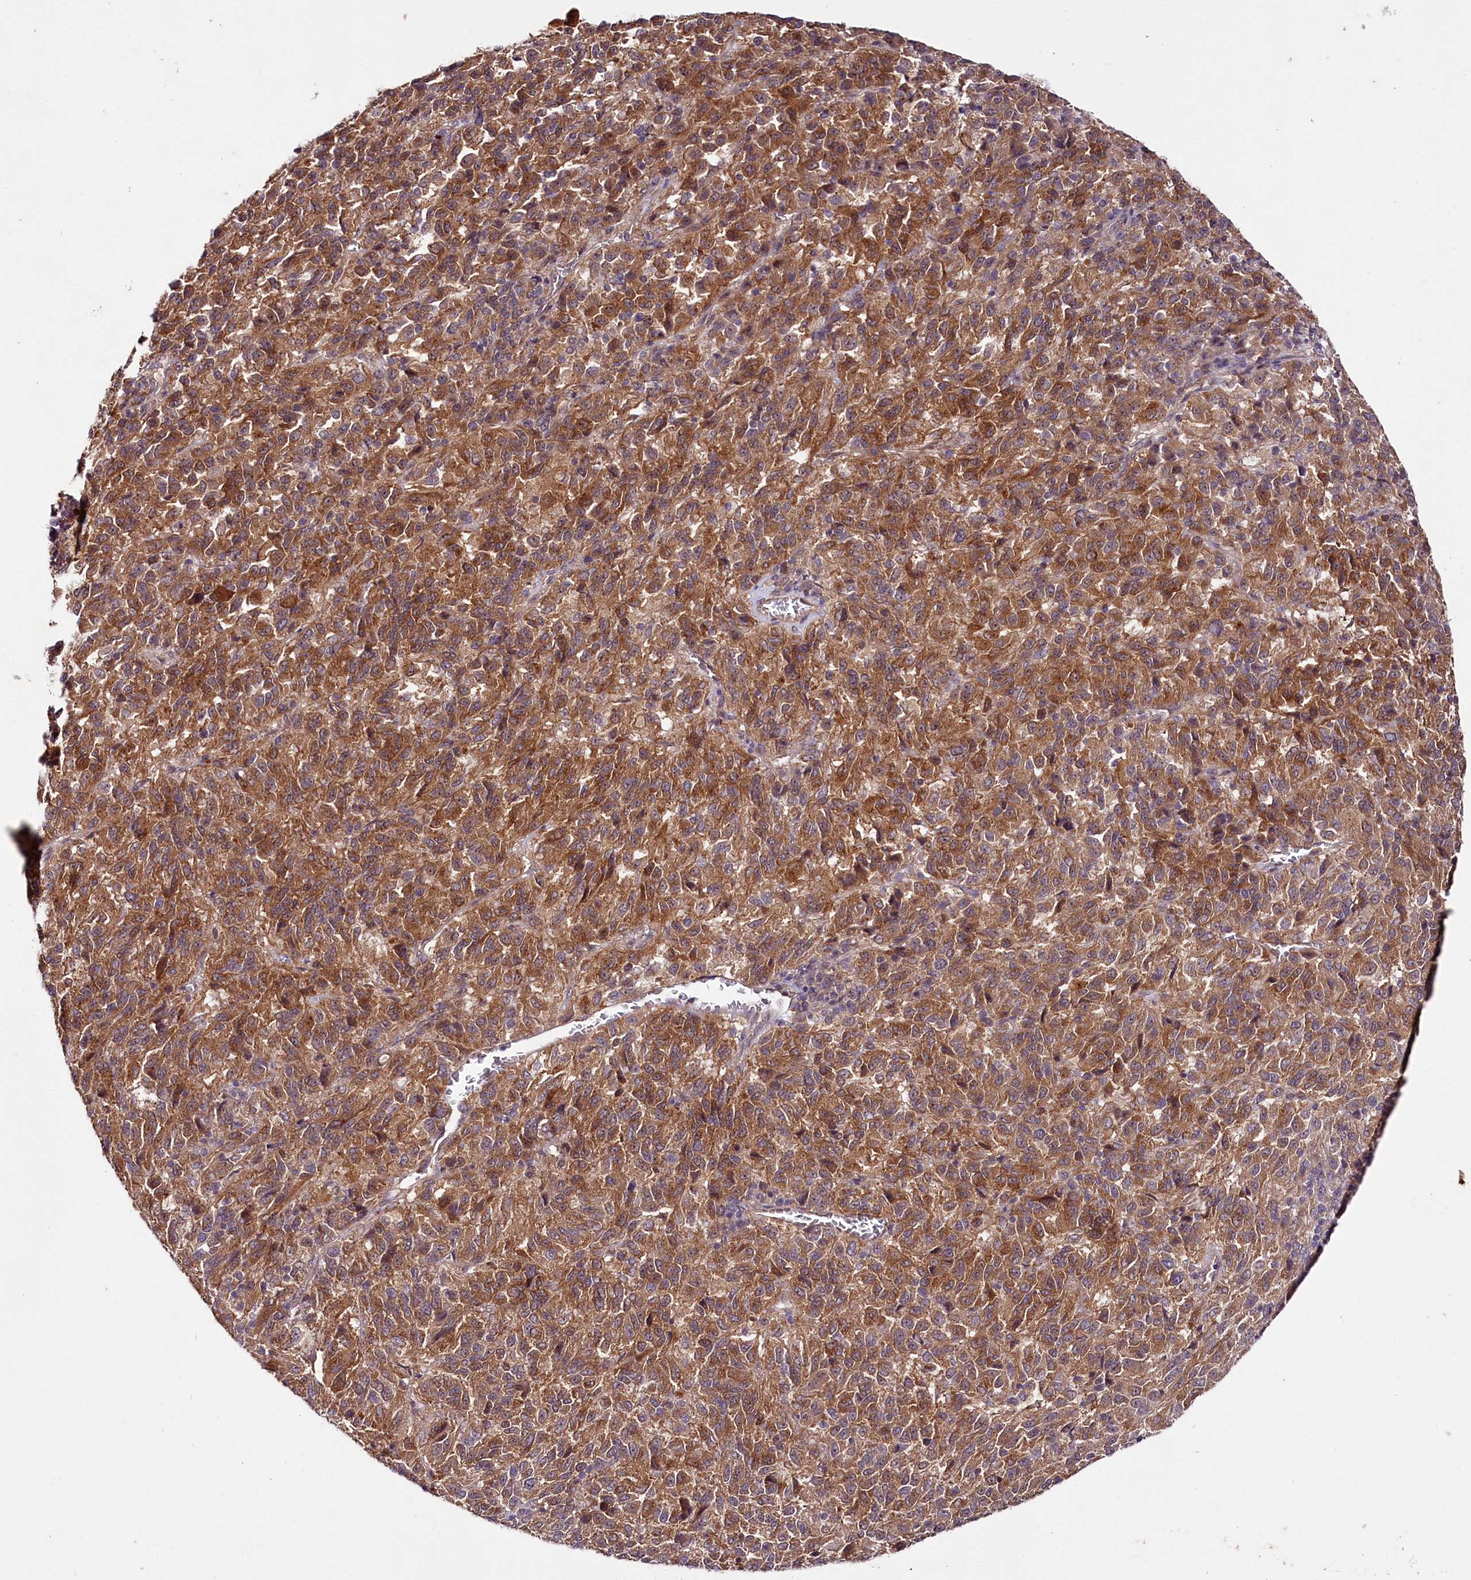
{"staining": {"intensity": "strong", "quantity": ">75%", "location": "cytoplasmic/membranous"}, "tissue": "melanoma", "cell_type": "Tumor cells", "image_type": "cancer", "snomed": [{"axis": "morphology", "description": "Malignant melanoma, Metastatic site"}, {"axis": "topography", "description": "Lung"}], "caption": "IHC (DAB (3,3'-diaminobenzidine)) staining of malignant melanoma (metastatic site) exhibits strong cytoplasmic/membranous protein expression in approximately >75% of tumor cells. Using DAB (brown) and hematoxylin (blue) stains, captured at high magnification using brightfield microscopy.", "gene": "PHLDB1", "patient": {"sex": "male", "age": 64}}